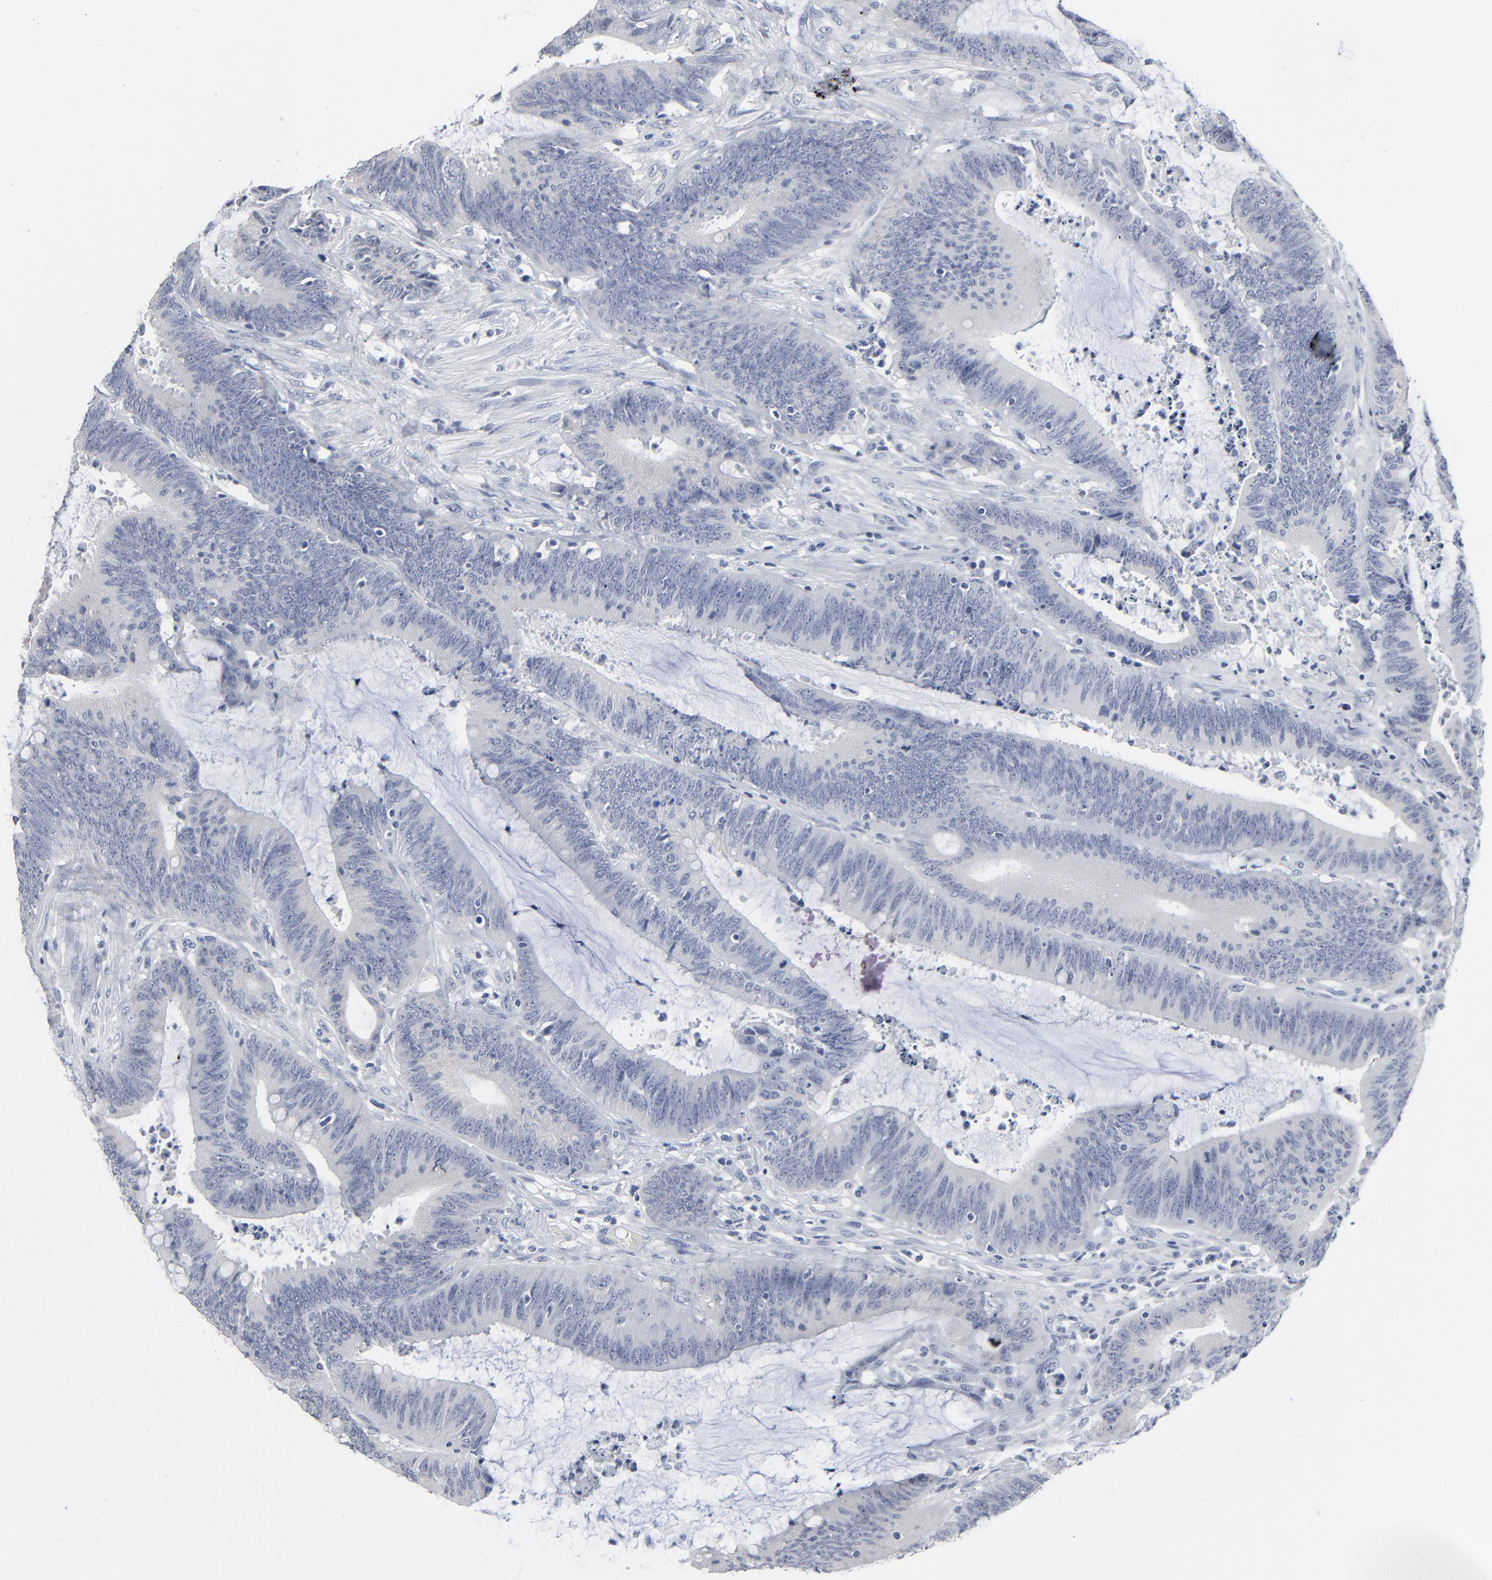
{"staining": {"intensity": "negative", "quantity": "none", "location": "none"}, "tissue": "colorectal cancer", "cell_type": "Tumor cells", "image_type": "cancer", "snomed": [{"axis": "morphology", "description": "Adenocarcinoma, NOS"}, {"axis": "topography", "description": "Rectum"}], "caption": "High power microscopy micrograph of an IHC histopathology image of adenocarcinoma (colorectal), revealing no significant expression in tumor cells.", "gene": "PAGE1", "patient": {"sex": "female", "age": 66}}